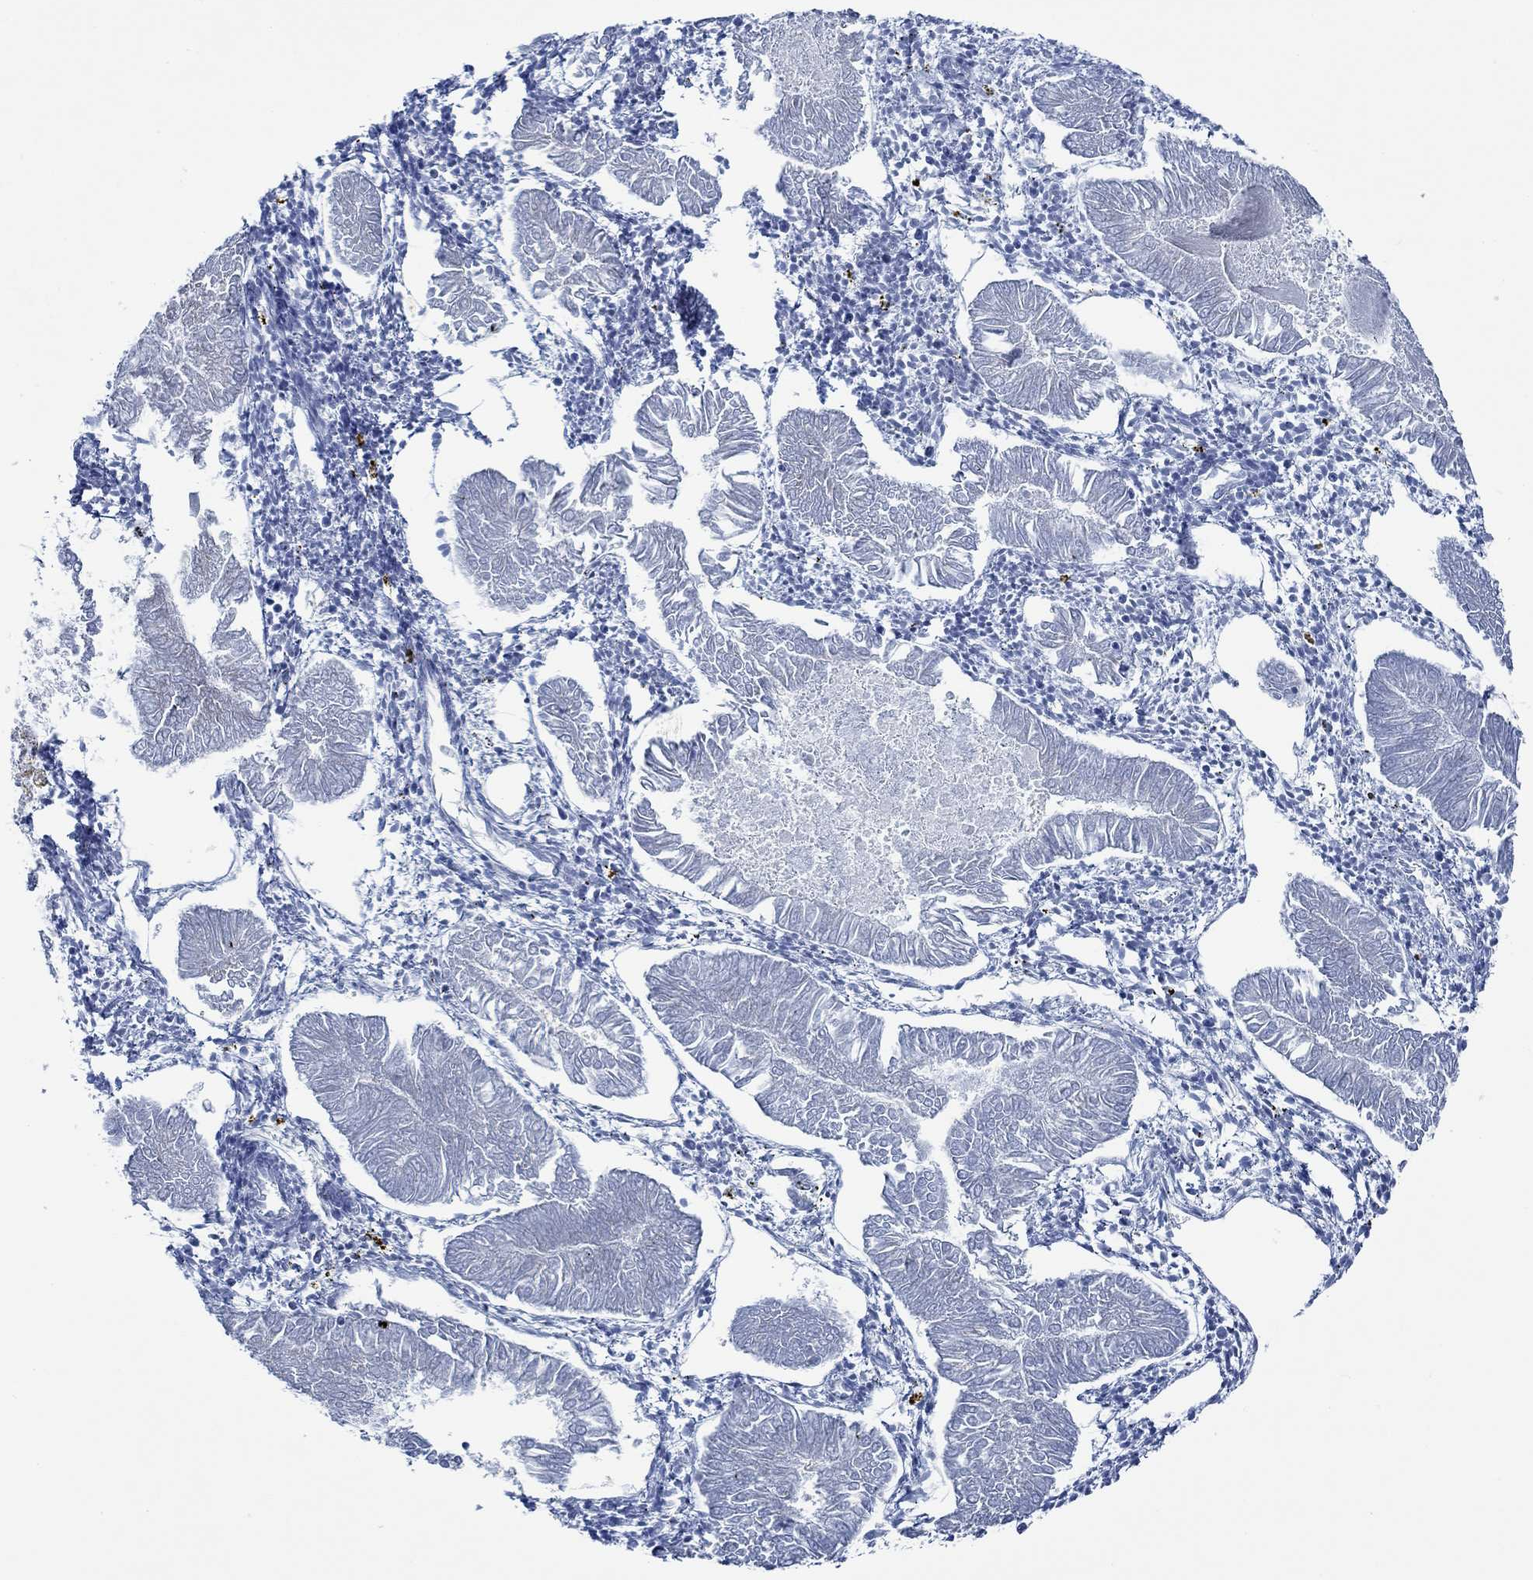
{"staining": {"intensity": "negative", "quantity": "none", "location": "none"}, "tissue": "endometrial cancer", "cell_type": "Tumor cells", "image_type": "cancer", "snomed": [{"axis": "morphology", "description": "Adenocarcinoma, NOS"}, {"axis": "topography", "description": "Endometrium"}], "caption": "Human adenocarcinoma (endometrial) stained for a protein using immunohistochemistry (IHC) reveals no expression in tumor cells.", "gene": "SVEP1", "patient": {"sex": "female", "age": 53}}